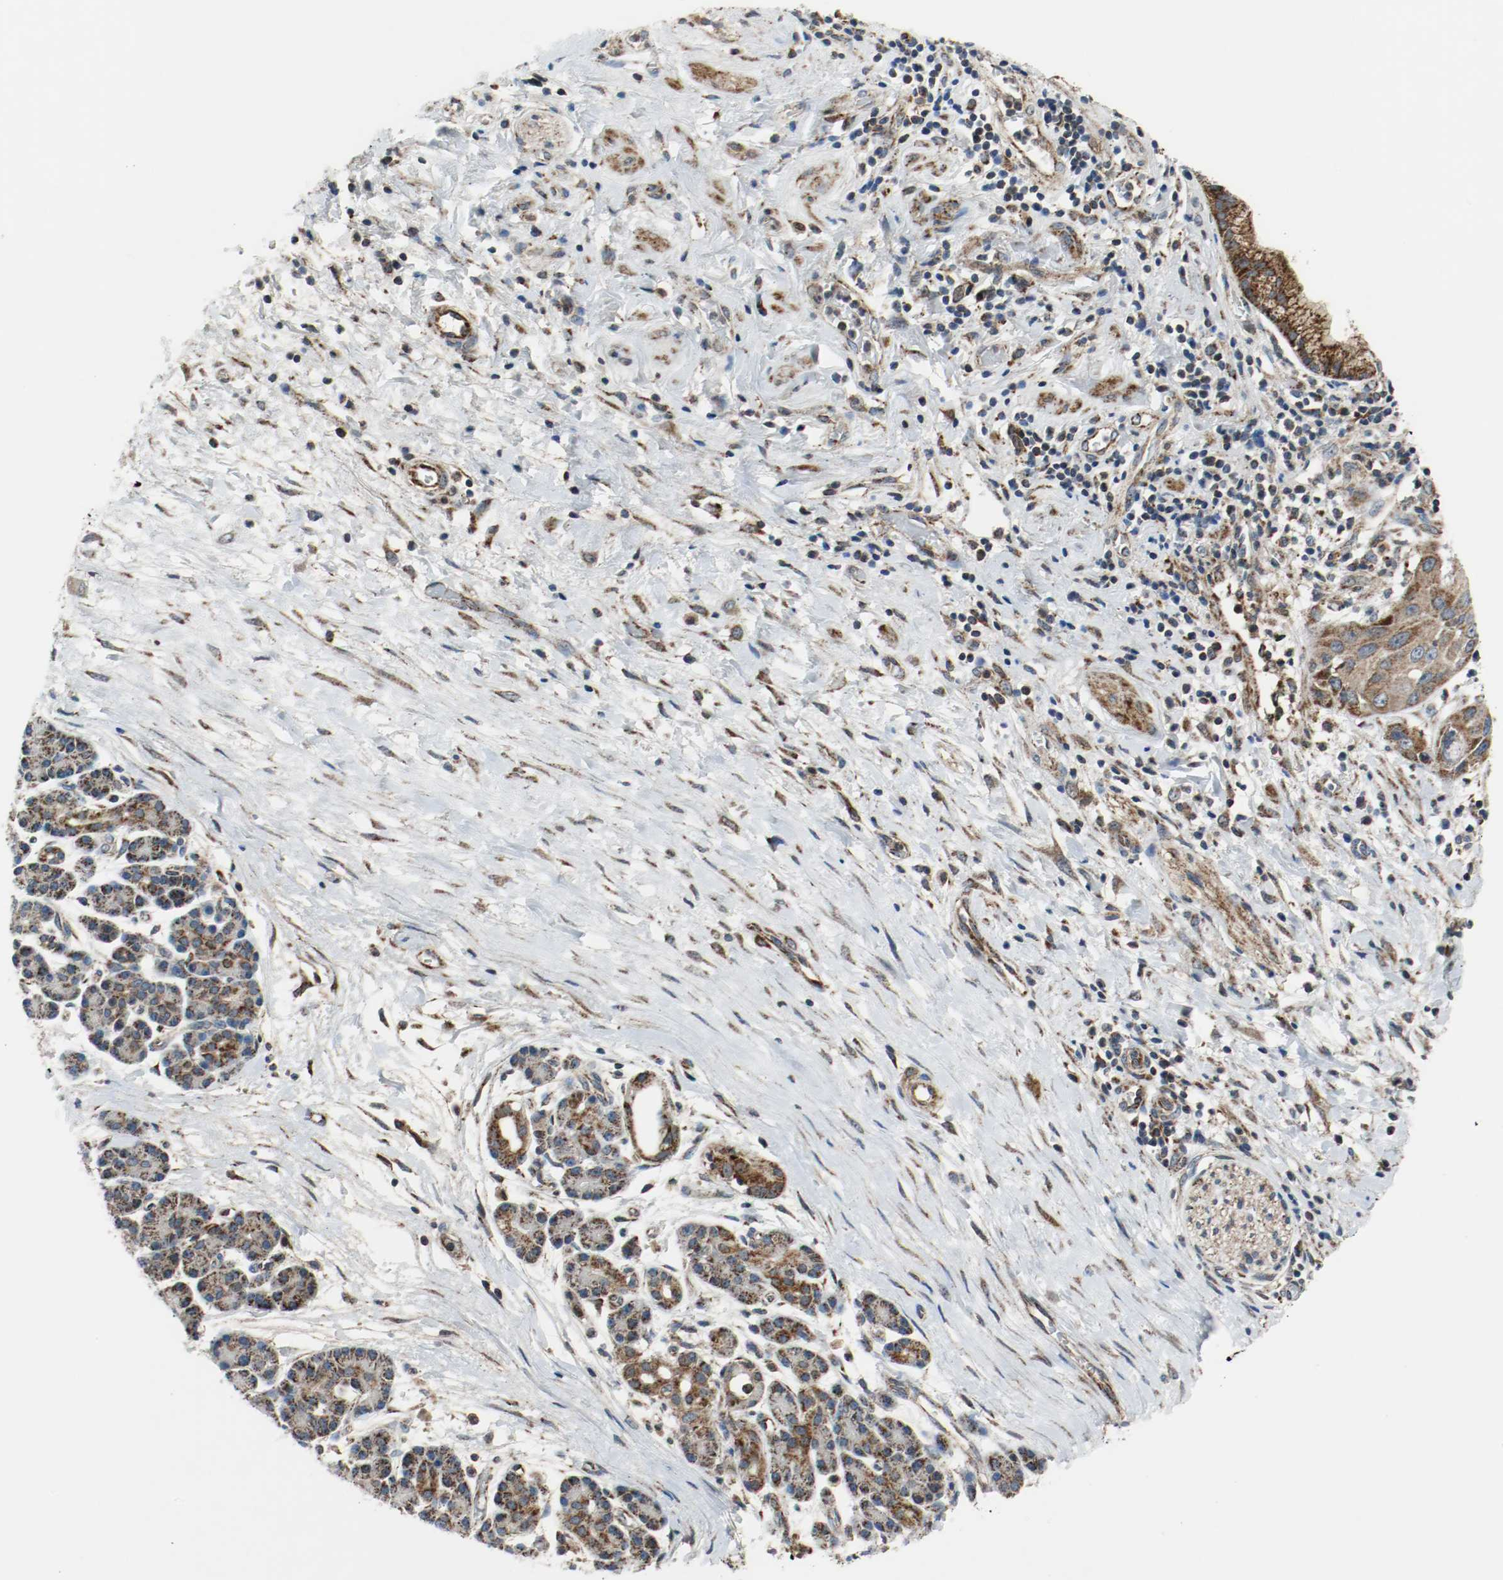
{"staining": {"intensity": "moderate", "quantity": ">75%", "location": "cytoplasmic/membranous"}, "tissue": "pancreatic cancer", "cell_type": "Tumor cells", "image_type": "cancer", "snomed": [{"axis": "morphology", "description": "Adenocarcinoma, NOS"}, {"axis": "topography", "description": "Pancreas"}], "caption": "DAB immunohistochemical staining of human pancreatic cancer exhibits moderate cytoplasmic/membranous protein staining in about >75% of tumor cells. The staining was performed using DAB to visualize the protein expression in brown, while the nuclei were stained in blue with hematoxylin (Magnification: 20x).", "gene": "TXNRD1", "patient": {"sex": "female", "age": 60}}